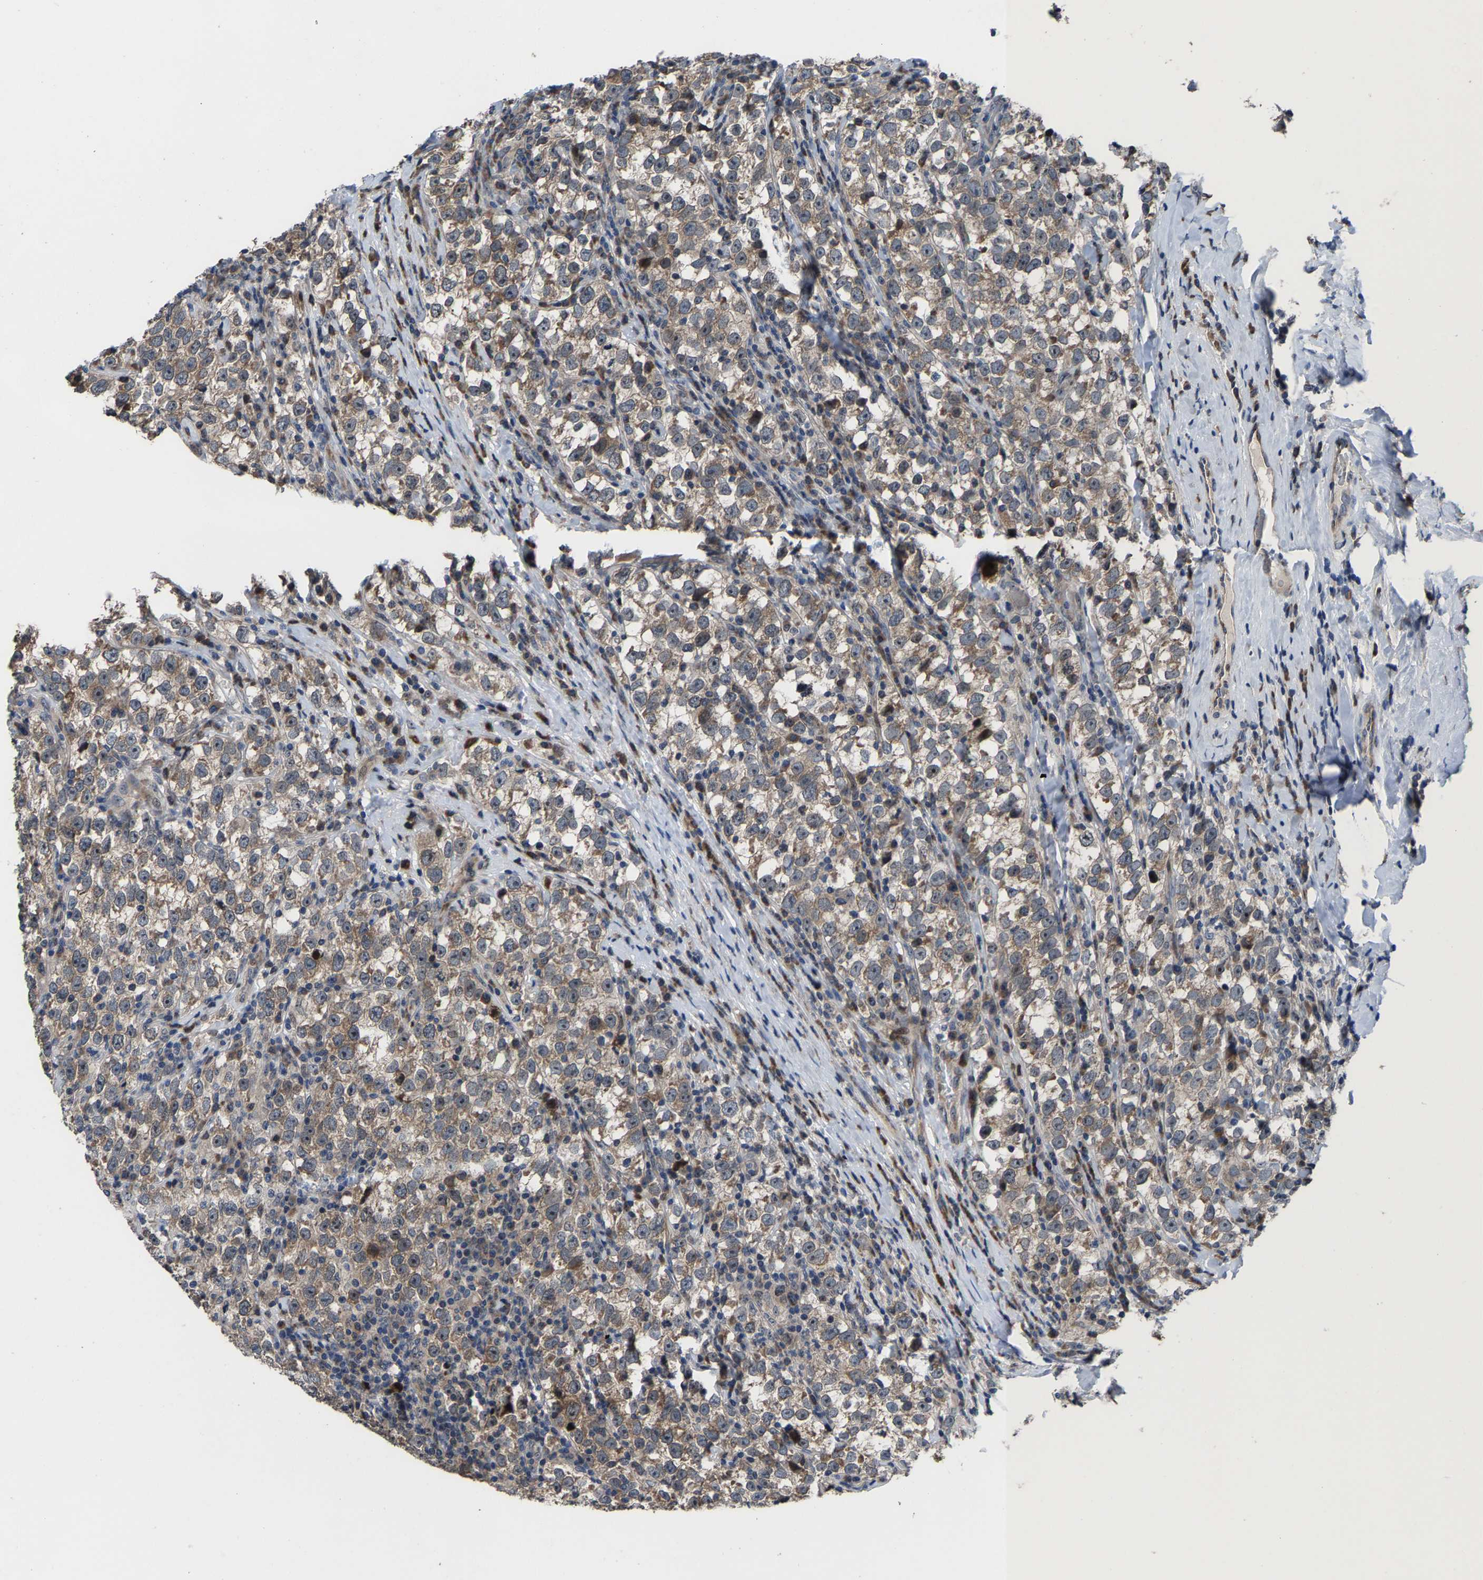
{"staining": {"intensity": "weak", "quantity": ">75%", "location": "cytoplasmic/membranous"}, "tissue": "testis cancer", "cell_type": "Tumor cells", "image_type": "cancer", "snomed": [{"axis": "morphology", "description": "Normal tissue, NOS"}, {"axis": "morphology", "description": "Seminoma, NOS"}, {"axis": "topography", "description": "Testis"}], "caption": "Immunohistochemistry of human testis cancer (seminoma) exhibits low levels of weak cytoplasmic/membranous expression in approximately >75% of tumor cells.", "gene": "HAUS6", "patient": {"sex": "male", "age": 43}}